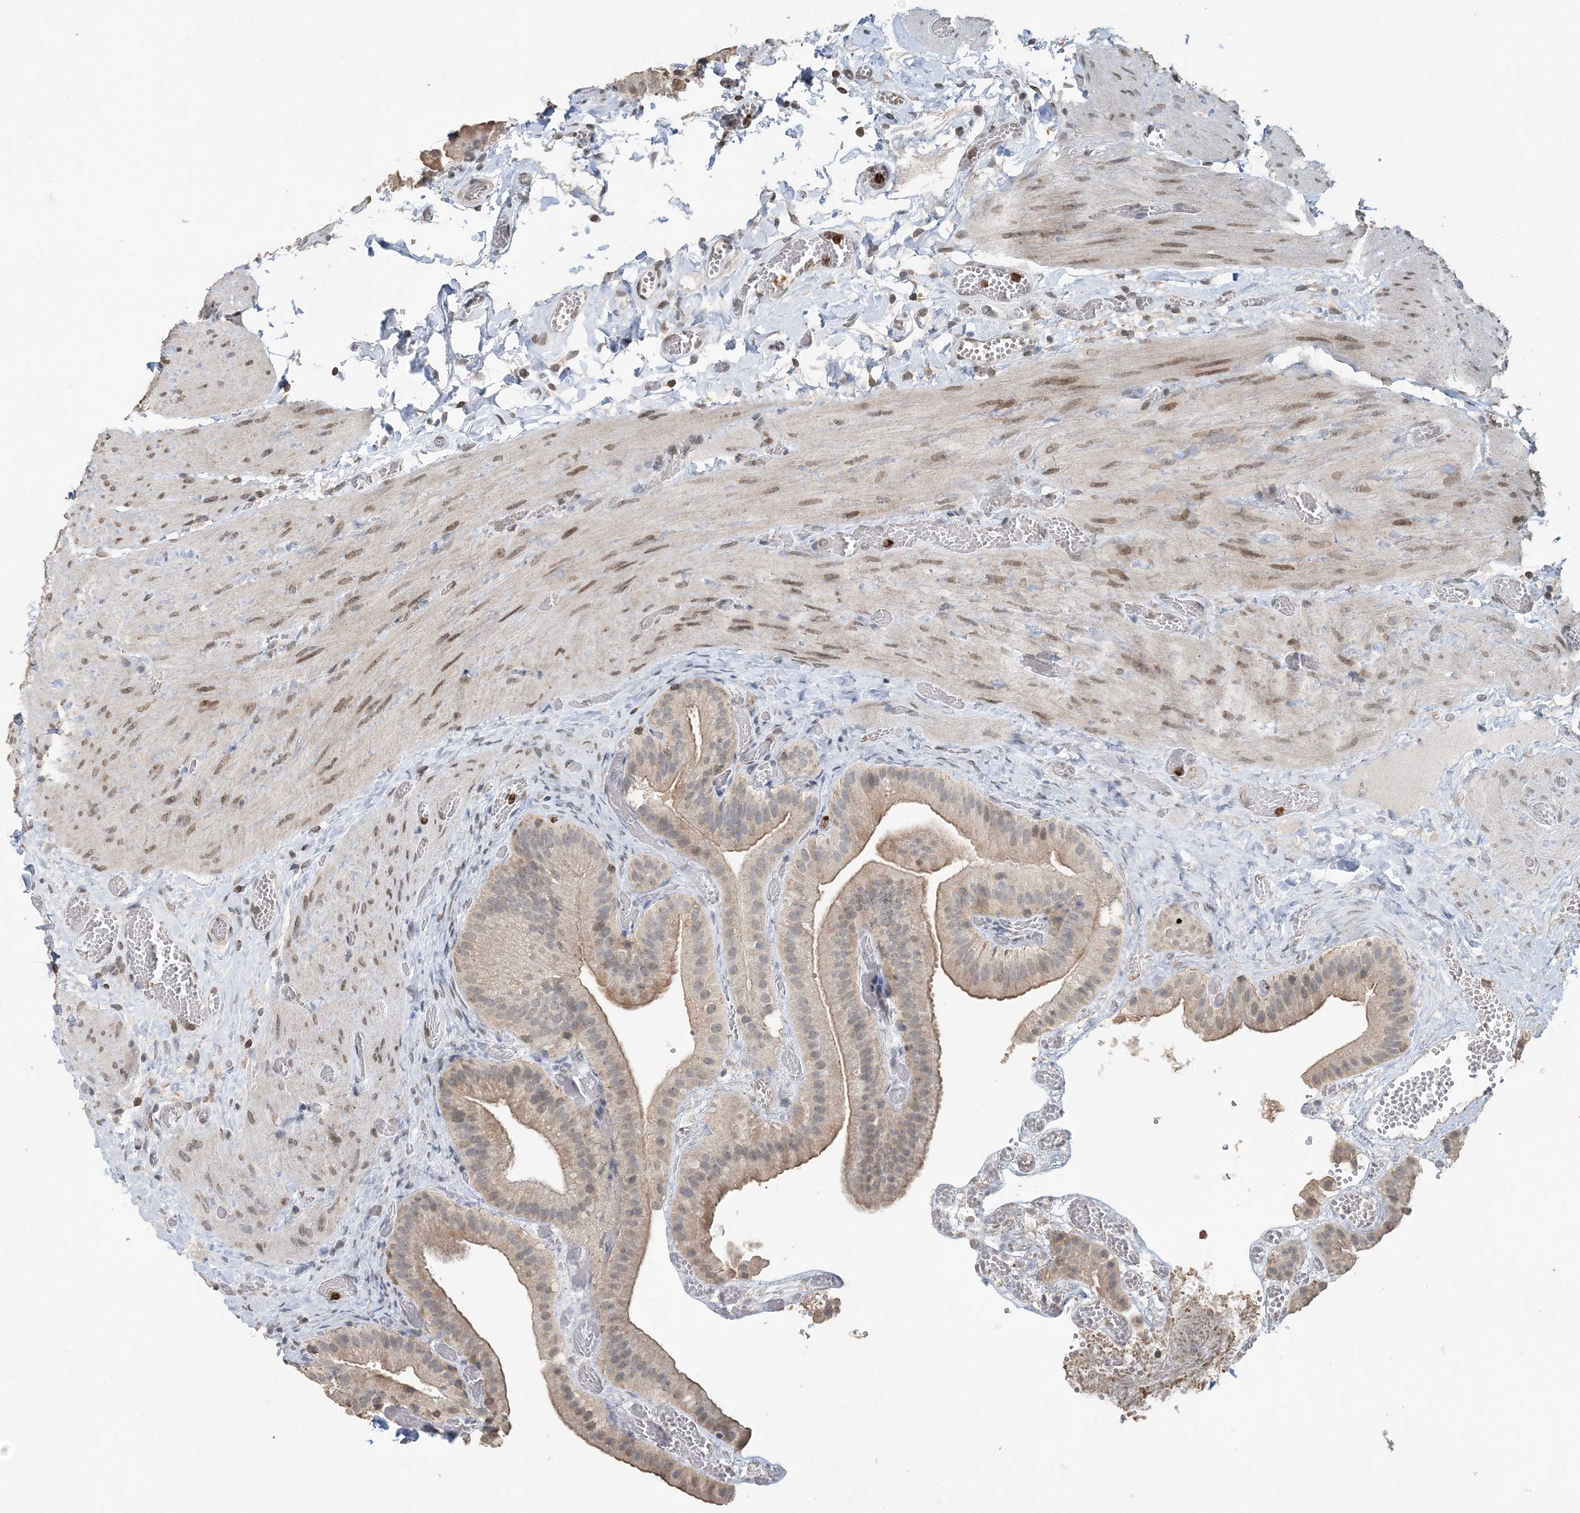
{"staining": {"intensity": "weak", "quantity": "<25%", "location": "cytoplasmic/membranous"}, "tissue": "gallbladder", "cell_type": "Glandular cells", "image_type": "normal", "snomed": [{"axis": "morphology", "description": "Normal tissue, NOS"}, {"axis": "topography", "description": "Gallbladder"}], "caption": "A high-resolution micrograph shows immunohistochemistry (IHC) staining of normal gallbladder, which exhibits no significant expression in glandular cells.", "gene": "FAM110A", "patient": {"sex": "female", "age": 64}}